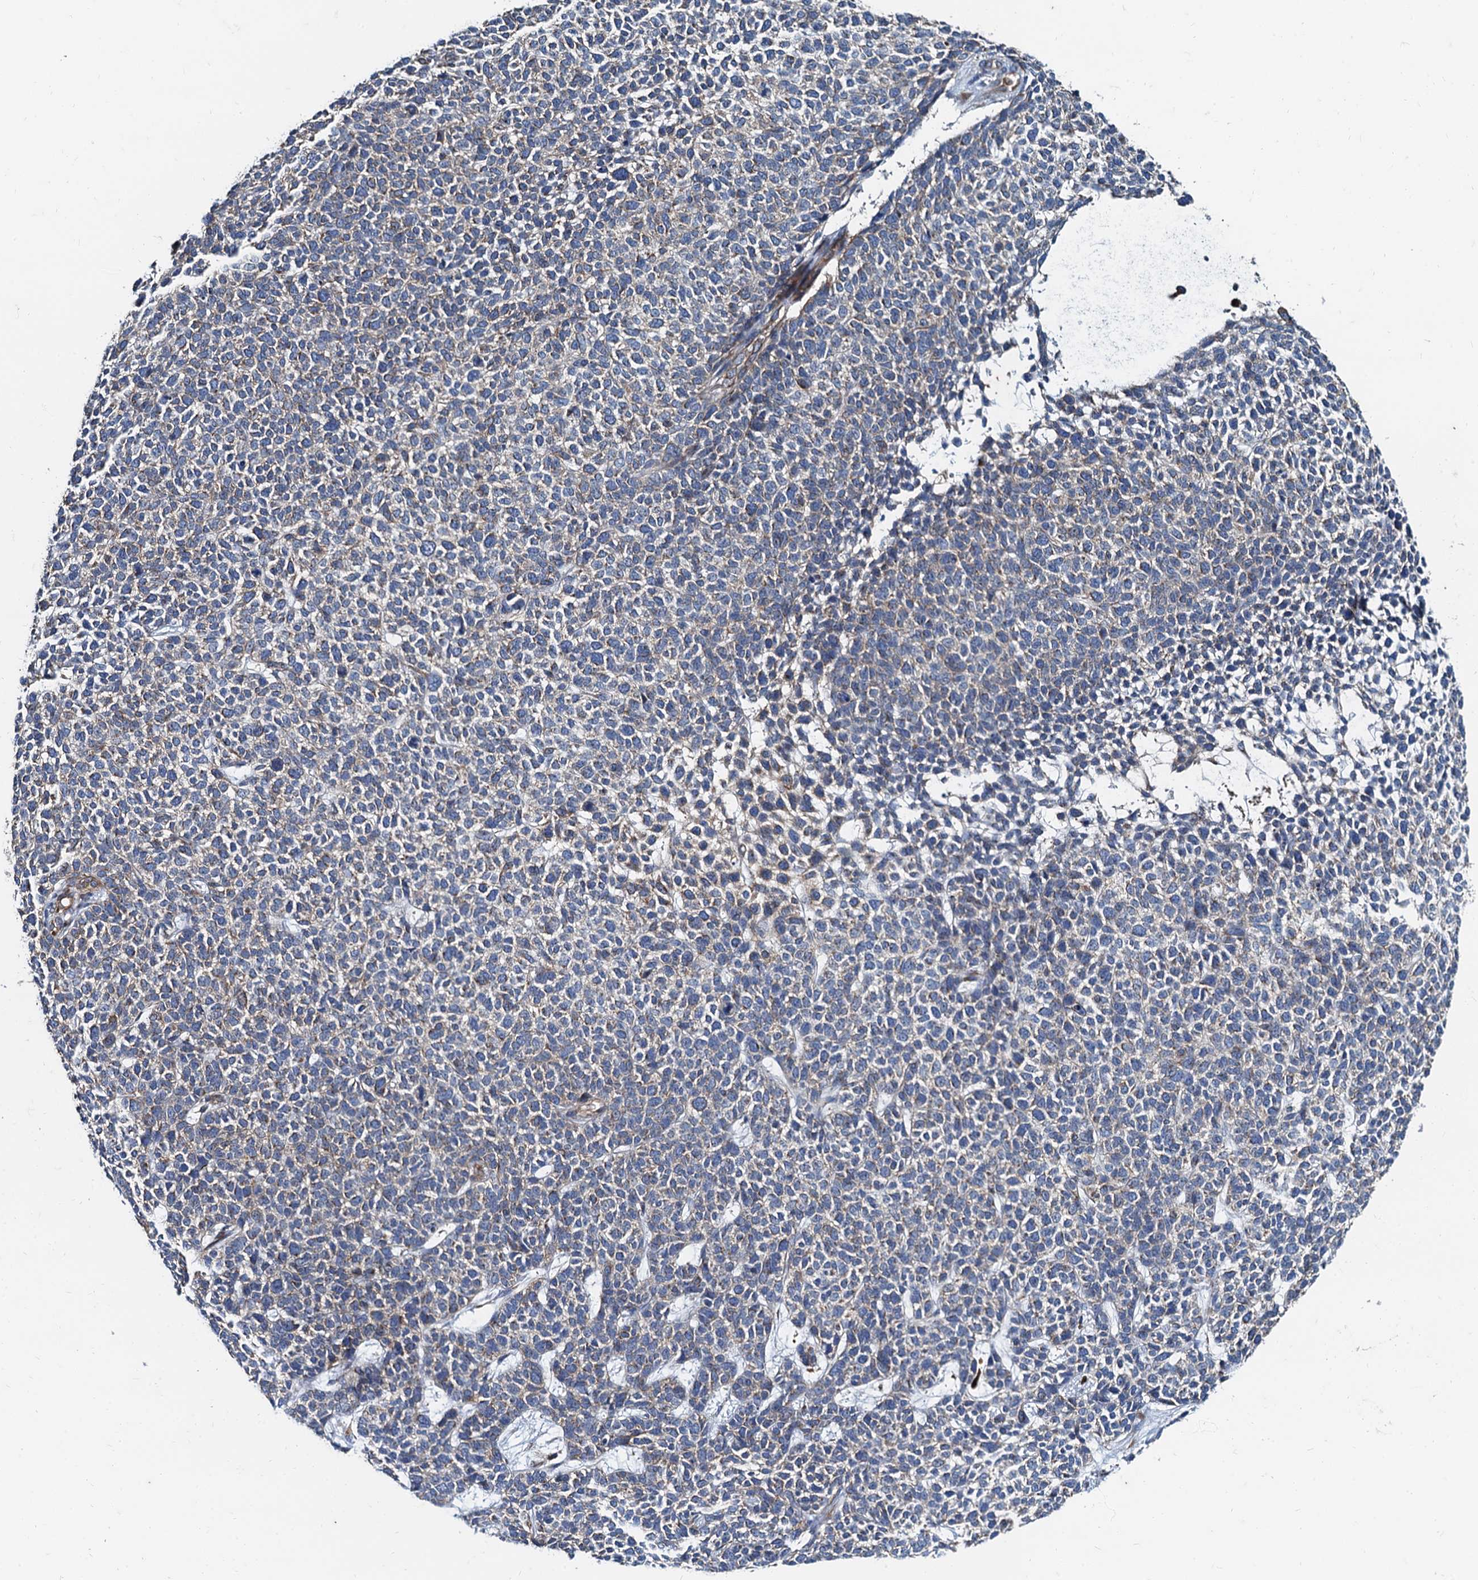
{"staining": {"intensity": "weak", "quantity": "<25%", "location": "cytoplasmic/membranous"}, "tissue": "skin cancer", "cell_type": "Tumor cells", "image_type": "cancer", "snomed": [{"axis": "morphology", "description": "Basal cell carcinoma"}, {"axis": "topography", "description": "Skin"}], "caption": "The photomicrograph displays no significant positivity in tumor cells of basal cell carcinoma (skin). Brightfield microscopy of immunohistochemistry stained with DAB (3,3'-diaminobenzidine) (brown) and hematoxylin (blue), captured at high magnification.", "gene": "NGRN", "patient": {"sex": "female", "age": 84}}